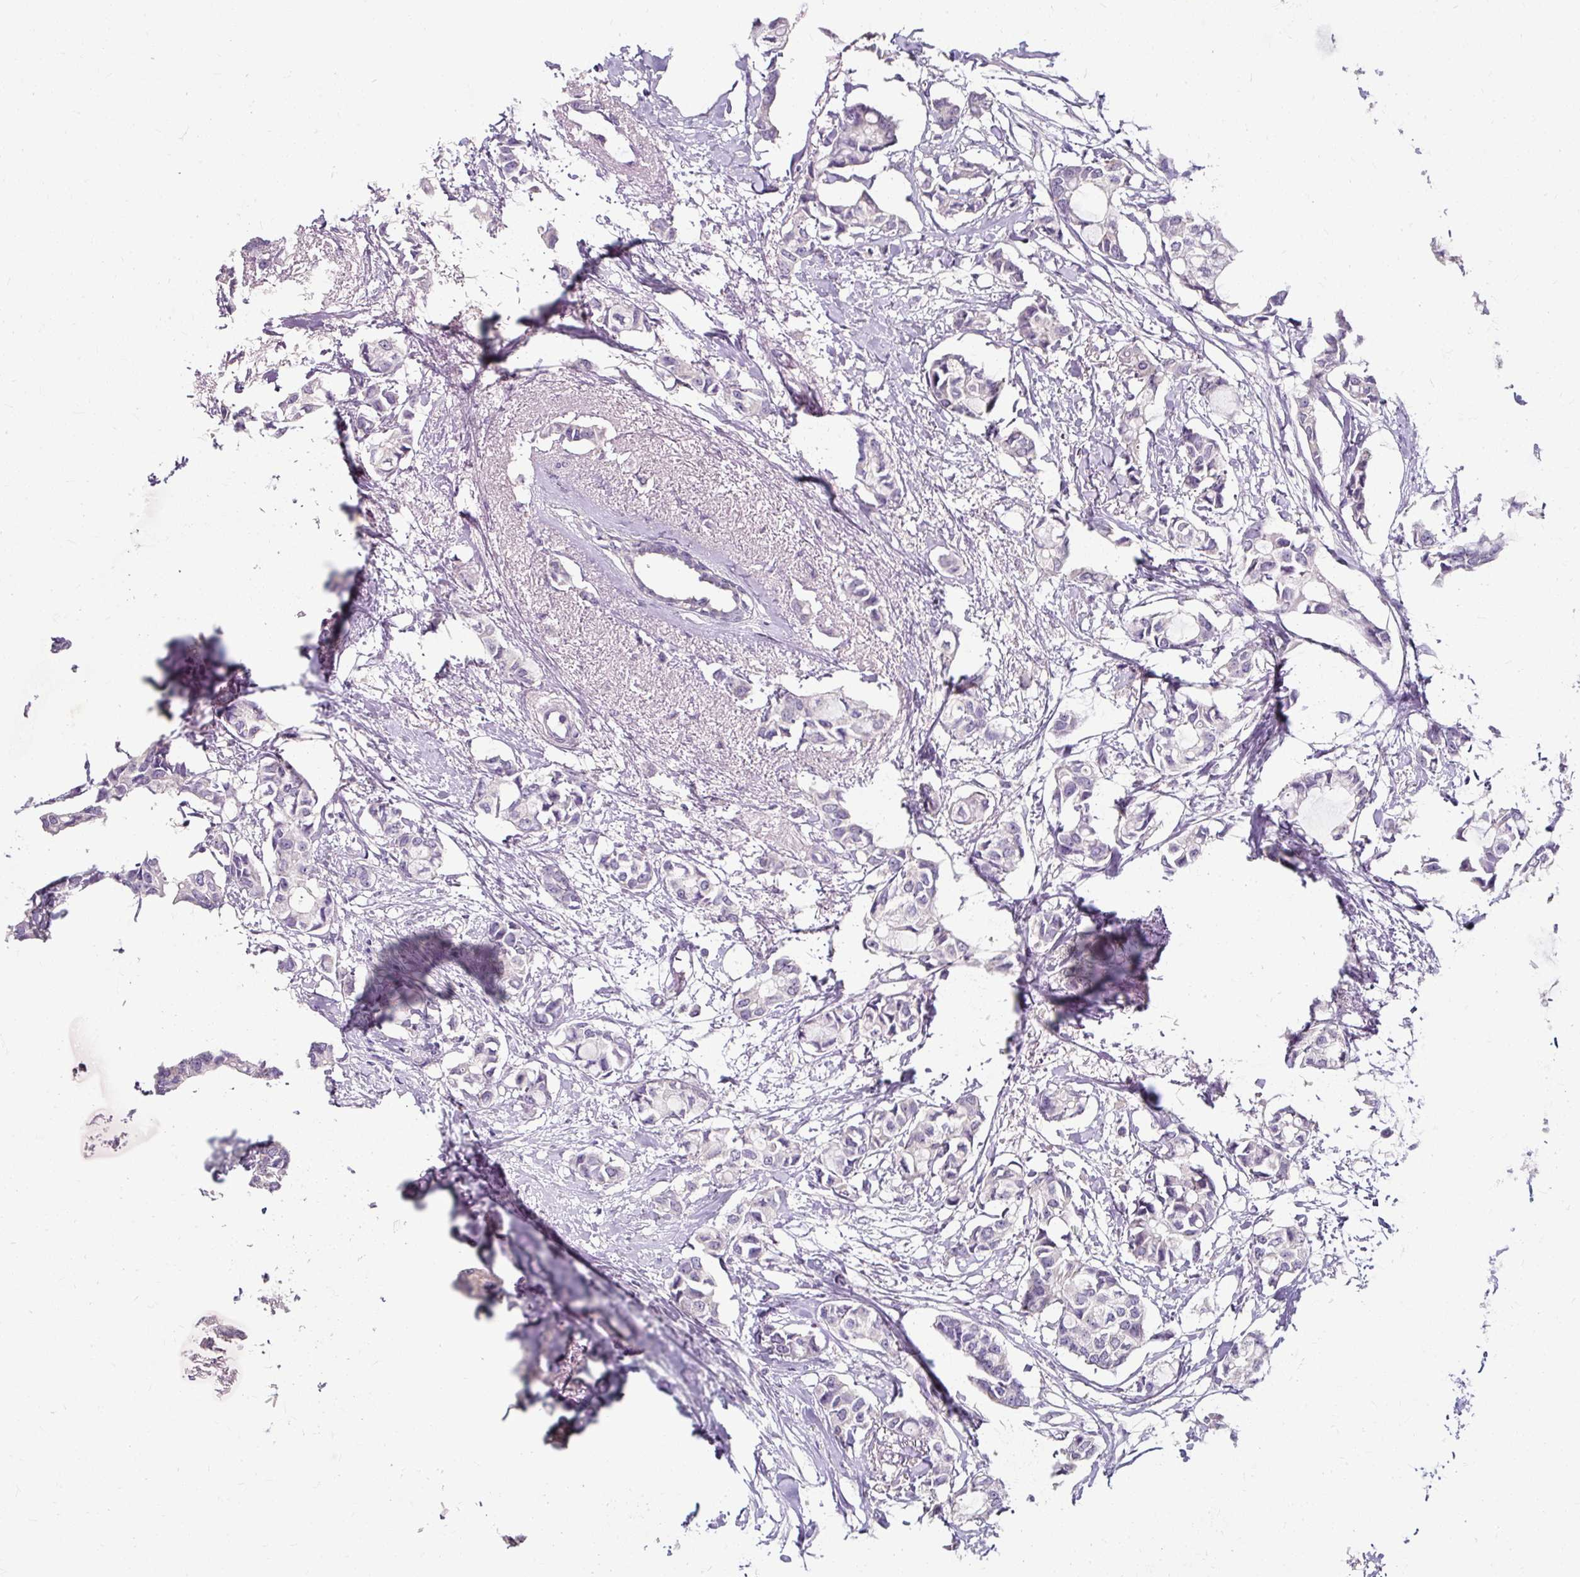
{"staining": {"intensity": "negative", "quantity": "none", "location": "none"}, "tissue": "breast cancer", "cell_type": "Tumor cells", "image_type": "cancer", "snomed": [{"axis": "morphology", "description": "Duct carcinoma"}, {"axis": "topography", "description": "Breast"}], "caption": "Breast invasive ductal carcinoma was stained to show a protein in brown. There is no significant staining in tumor cells.", "gene": "KLHL24", "patient": {"sex": "female", "age": 73}}